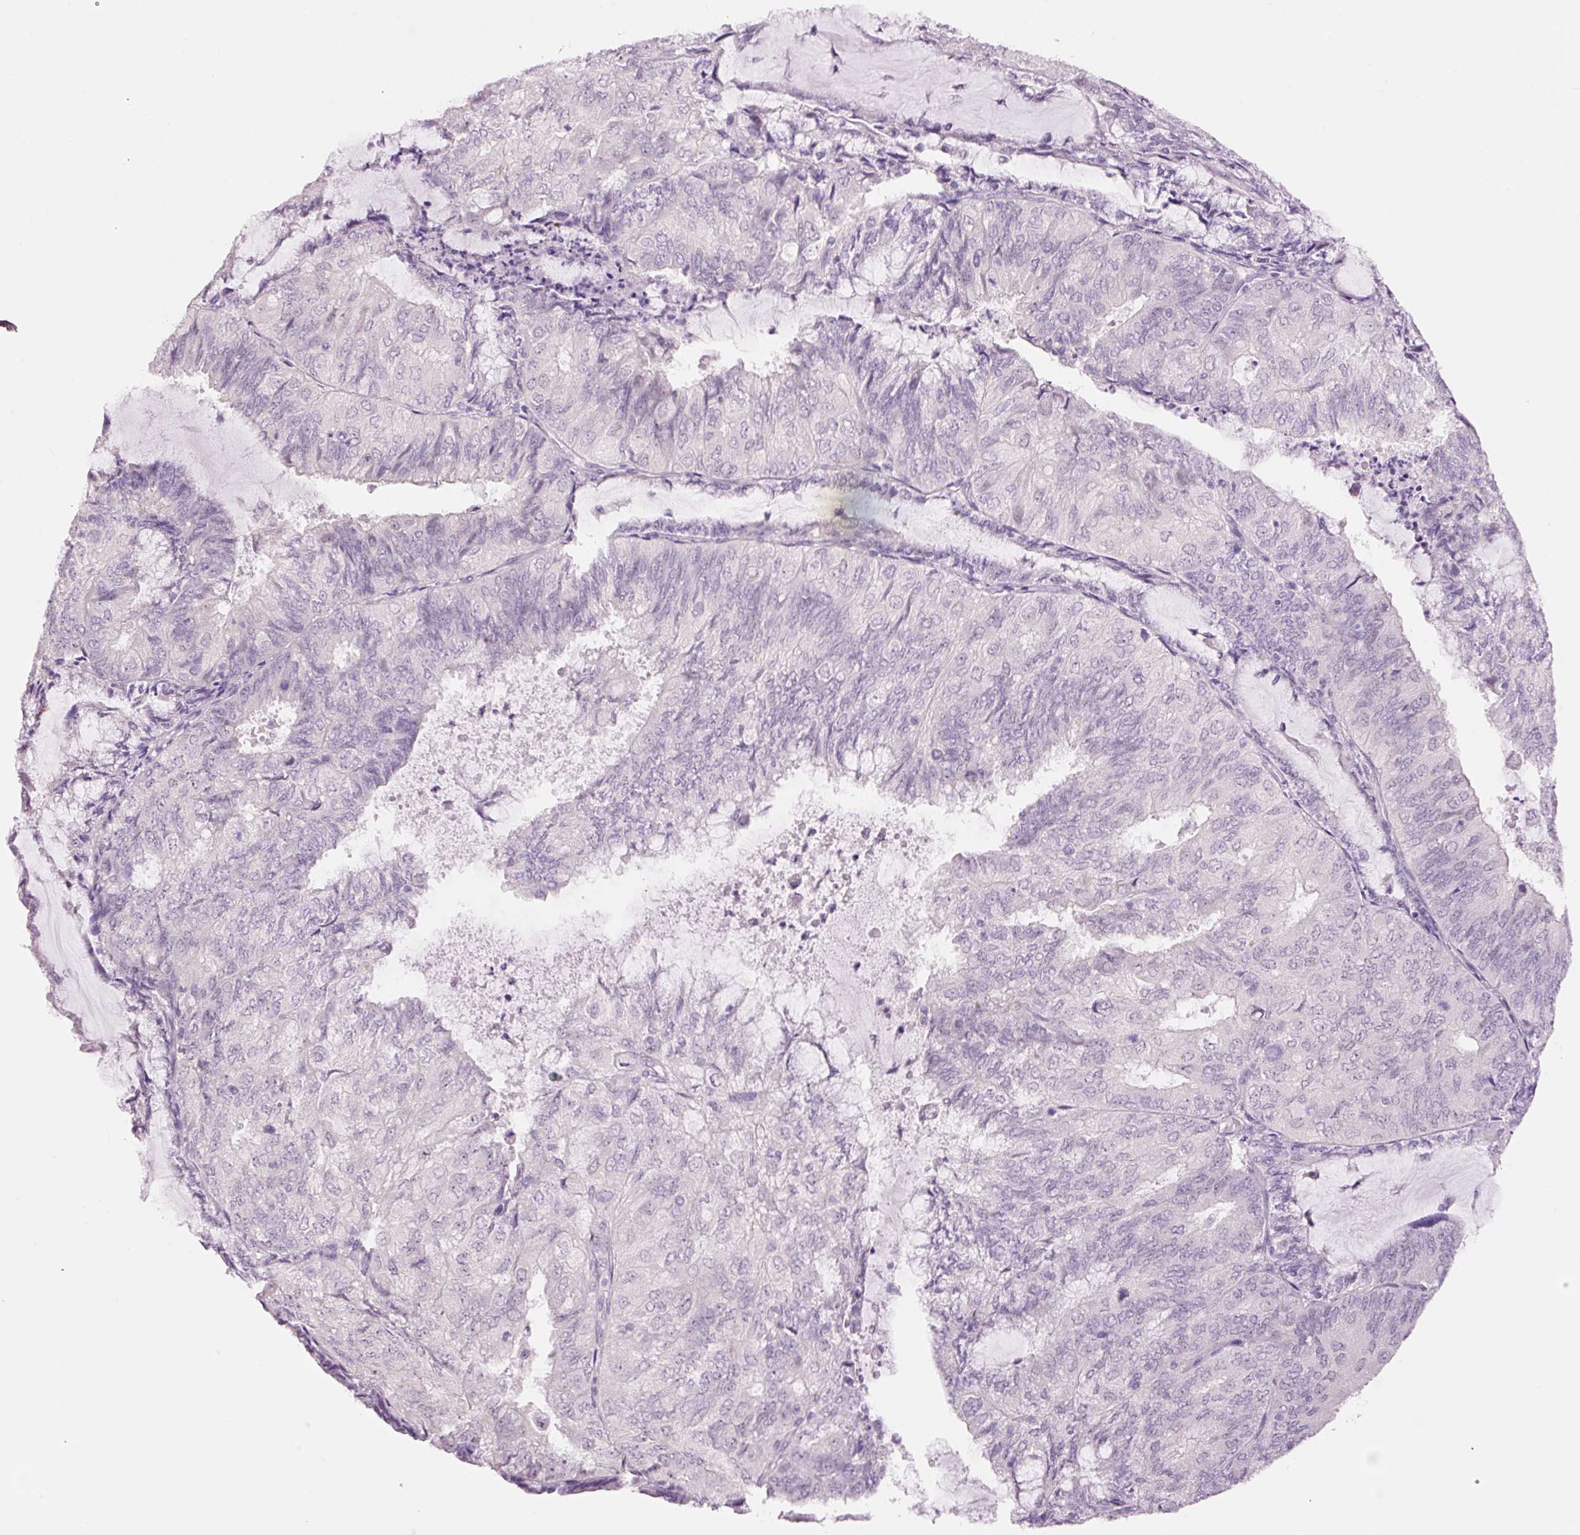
{"staining": {"intensity": "negative", "quantity": "none", "location": "none"}, "tissue": "endometrial cancer", "cell_type": "Tumor cells", "image_type": "cancer", "snomed": [{"axis": "morphology", "description": "Adenocarcinoma, NOS"}, {"axis": "topography", "description": "Endometrium"}], "caption": "There is no significant staining in tumor cells of endometrial cancer.", "gene": "GCG", "patient": {"sex": "female", "age": 81}}